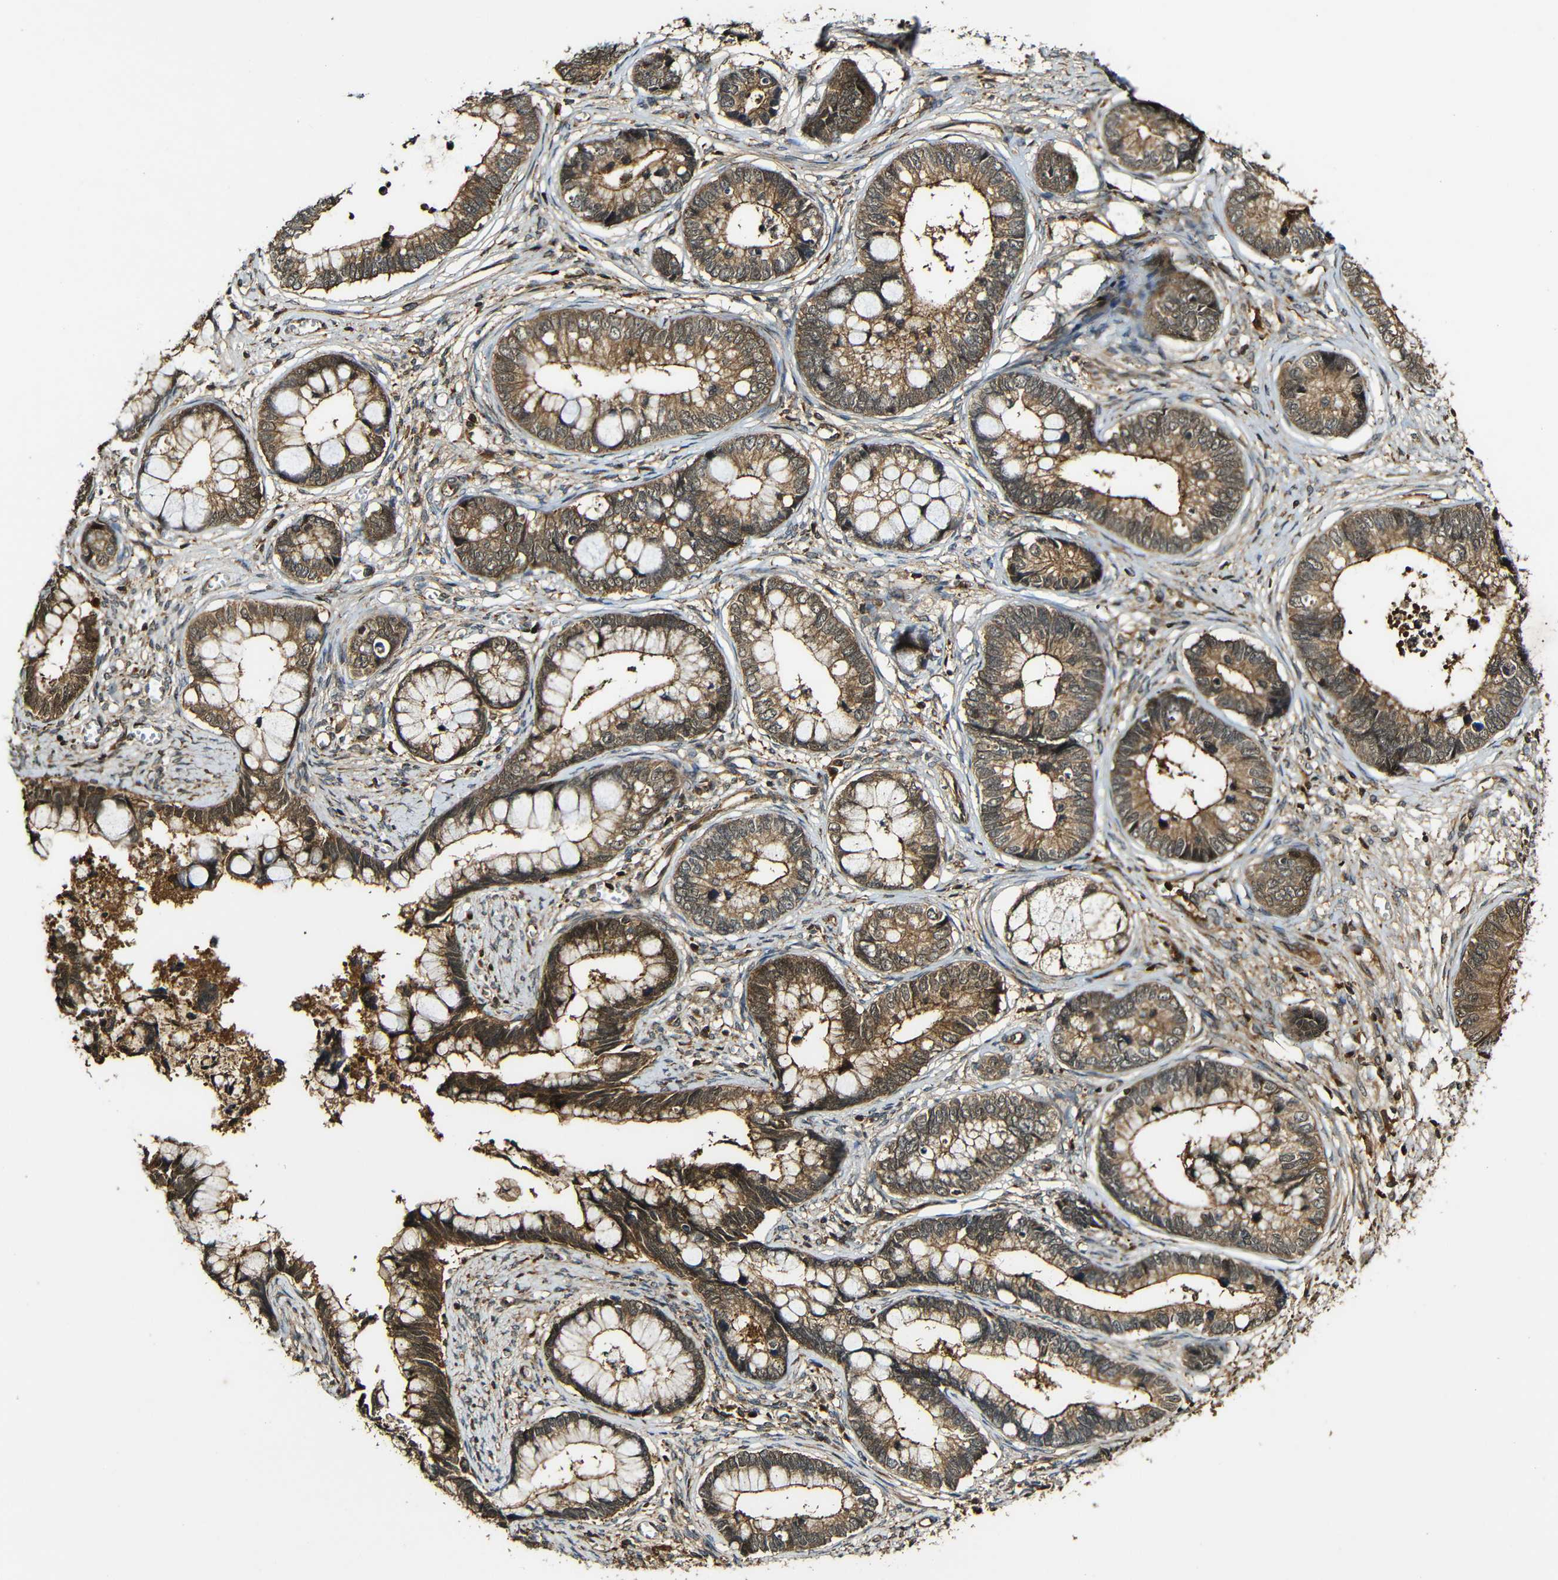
{"staining": {"intensity": "moderate", "quantity": ">75%", "location": "cytoplasmic/membranous"}, "tissue": "cervical cancer", "cell_type": "Tumor cells", "image_type": "cancer", "snomed": [{"axis": "morphology", "description": "Adenocarcinoma, NOS"}, {"axis": "topography", "description": "Cervix"}], "caption": "Brown immunohistochemical staining in human cervical adenocarcinoma demonstrates moderate cytoplasmic/membranous positivity in approximately >75% of tumor cells. Immunohistochemistry stains the protein of interest in brown and the nuclei are stained blue.", "gene": "CASP8", "patient": {"sex": "female", "age": 44}}